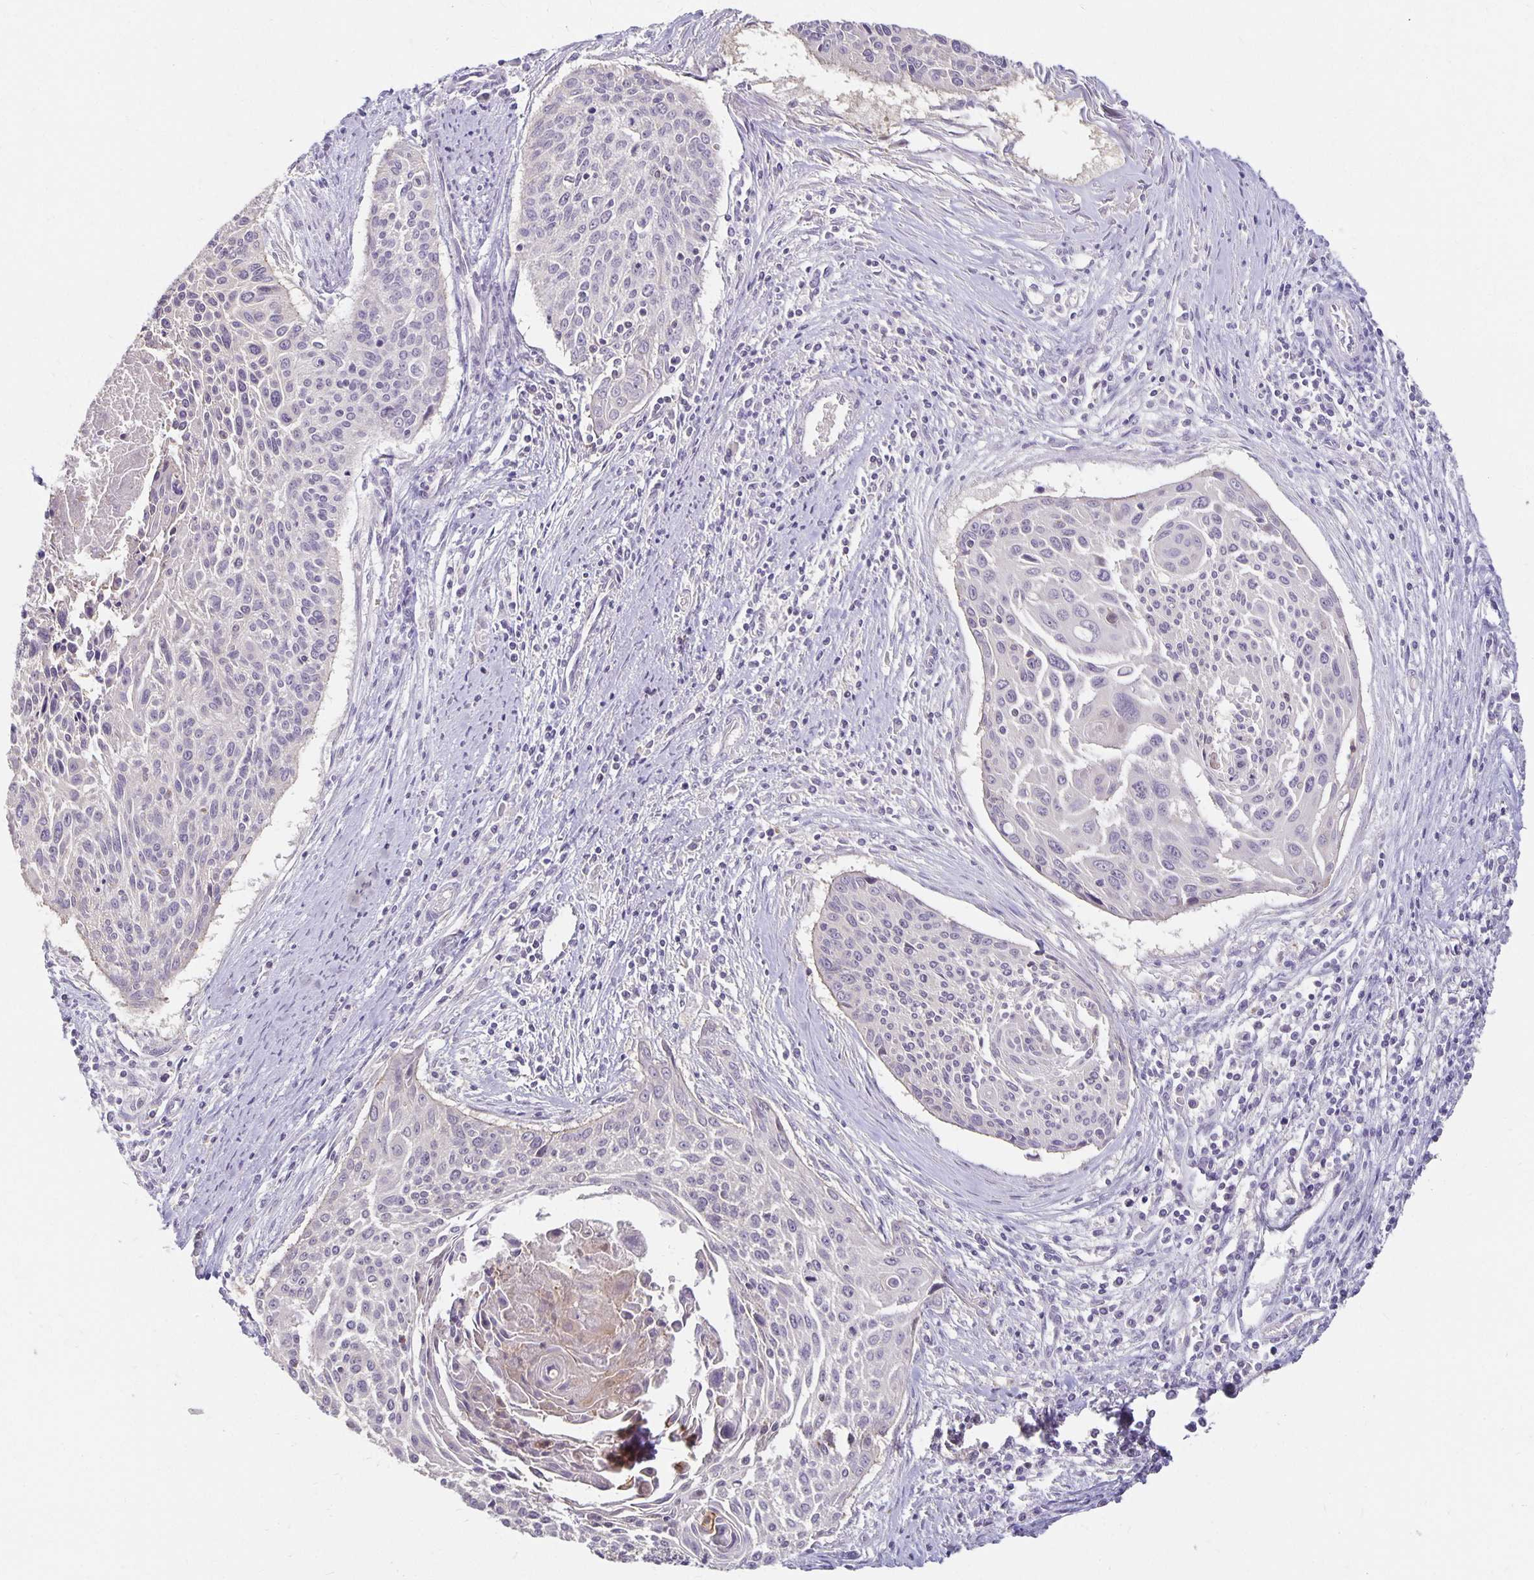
{"staining": {"intensity": "negative", "quantity": "none", "location": "none"}, "tissue": "cervical cancer", "cell_type": "Tumor cells", "image_type": "cancer", "snomed": [{"axis": "morphology", "description": "Squamous cell carcinoma, NOS"}, {"axis": "topography", "description": "Cervix"}], "caption": "This is an immunohistochemistry (IHC) photomicrograph of human squamous cell carcinoma (cervical). There is no expression in tumor cells.", "gene": "CST6", "patient": {"sex": "female", "age": 55}}